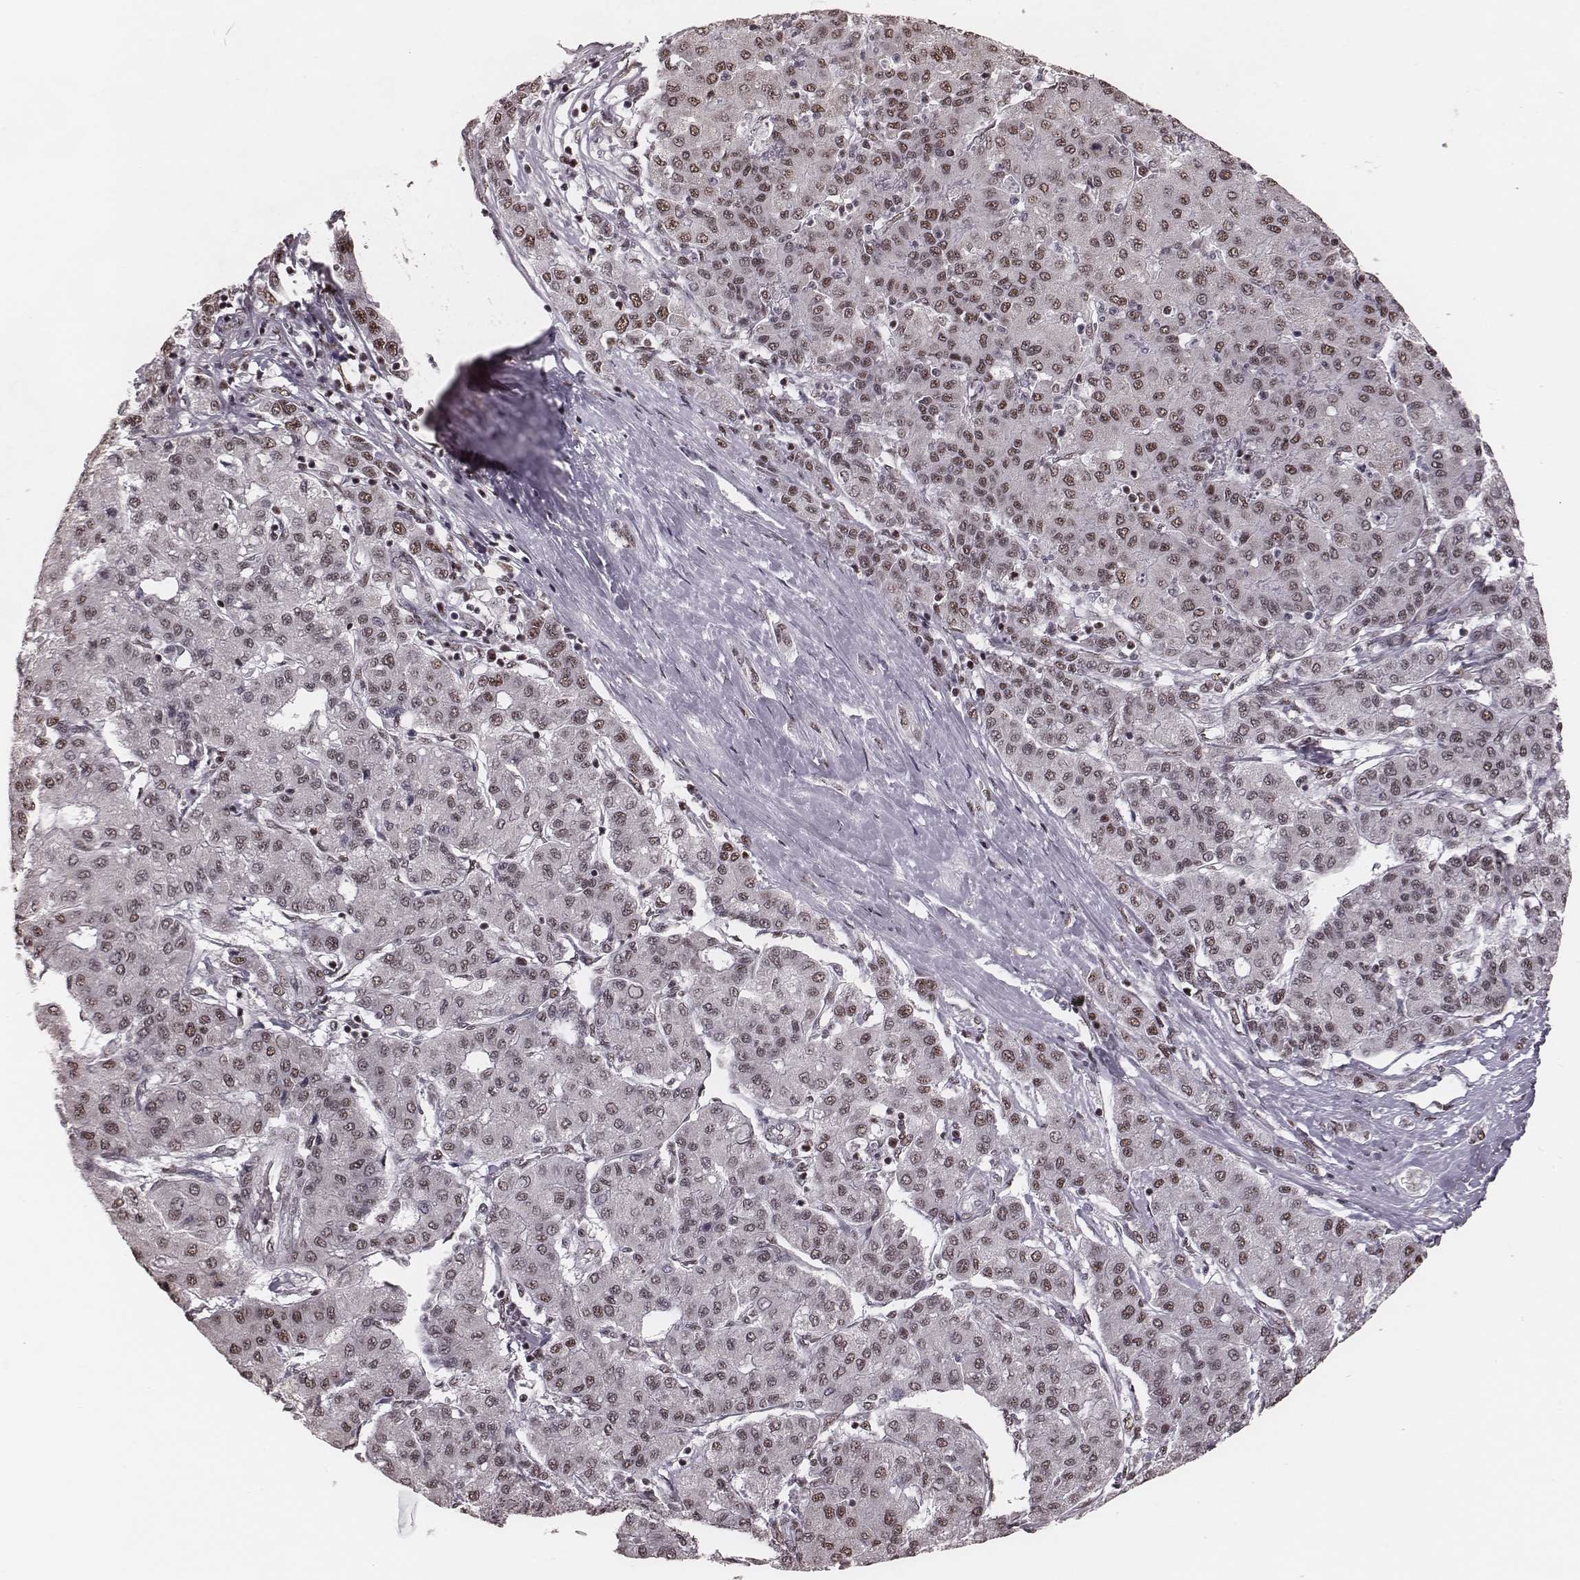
{"staining": {"intensity": "moderate", "quantity": ">75%", "location": "nuclear"}, "tissue": "liver cancer", "cell_type": "Tumor cells", "image_type": "cancer", "snomed": [{"axis": "morphology", "description": "Carcinoma, Hepatocellular, NOS"}, {"axis": "topography", "description": "Liver"}], "caption": "DAB immunohistochemical staining of hepatocellular carcinoma (liver) exhibits moderate nuclear protein staining in approximately >75% of tumor cells.", "gene": "LUC7L", "patient": {"sex": "male", "age": 65}}